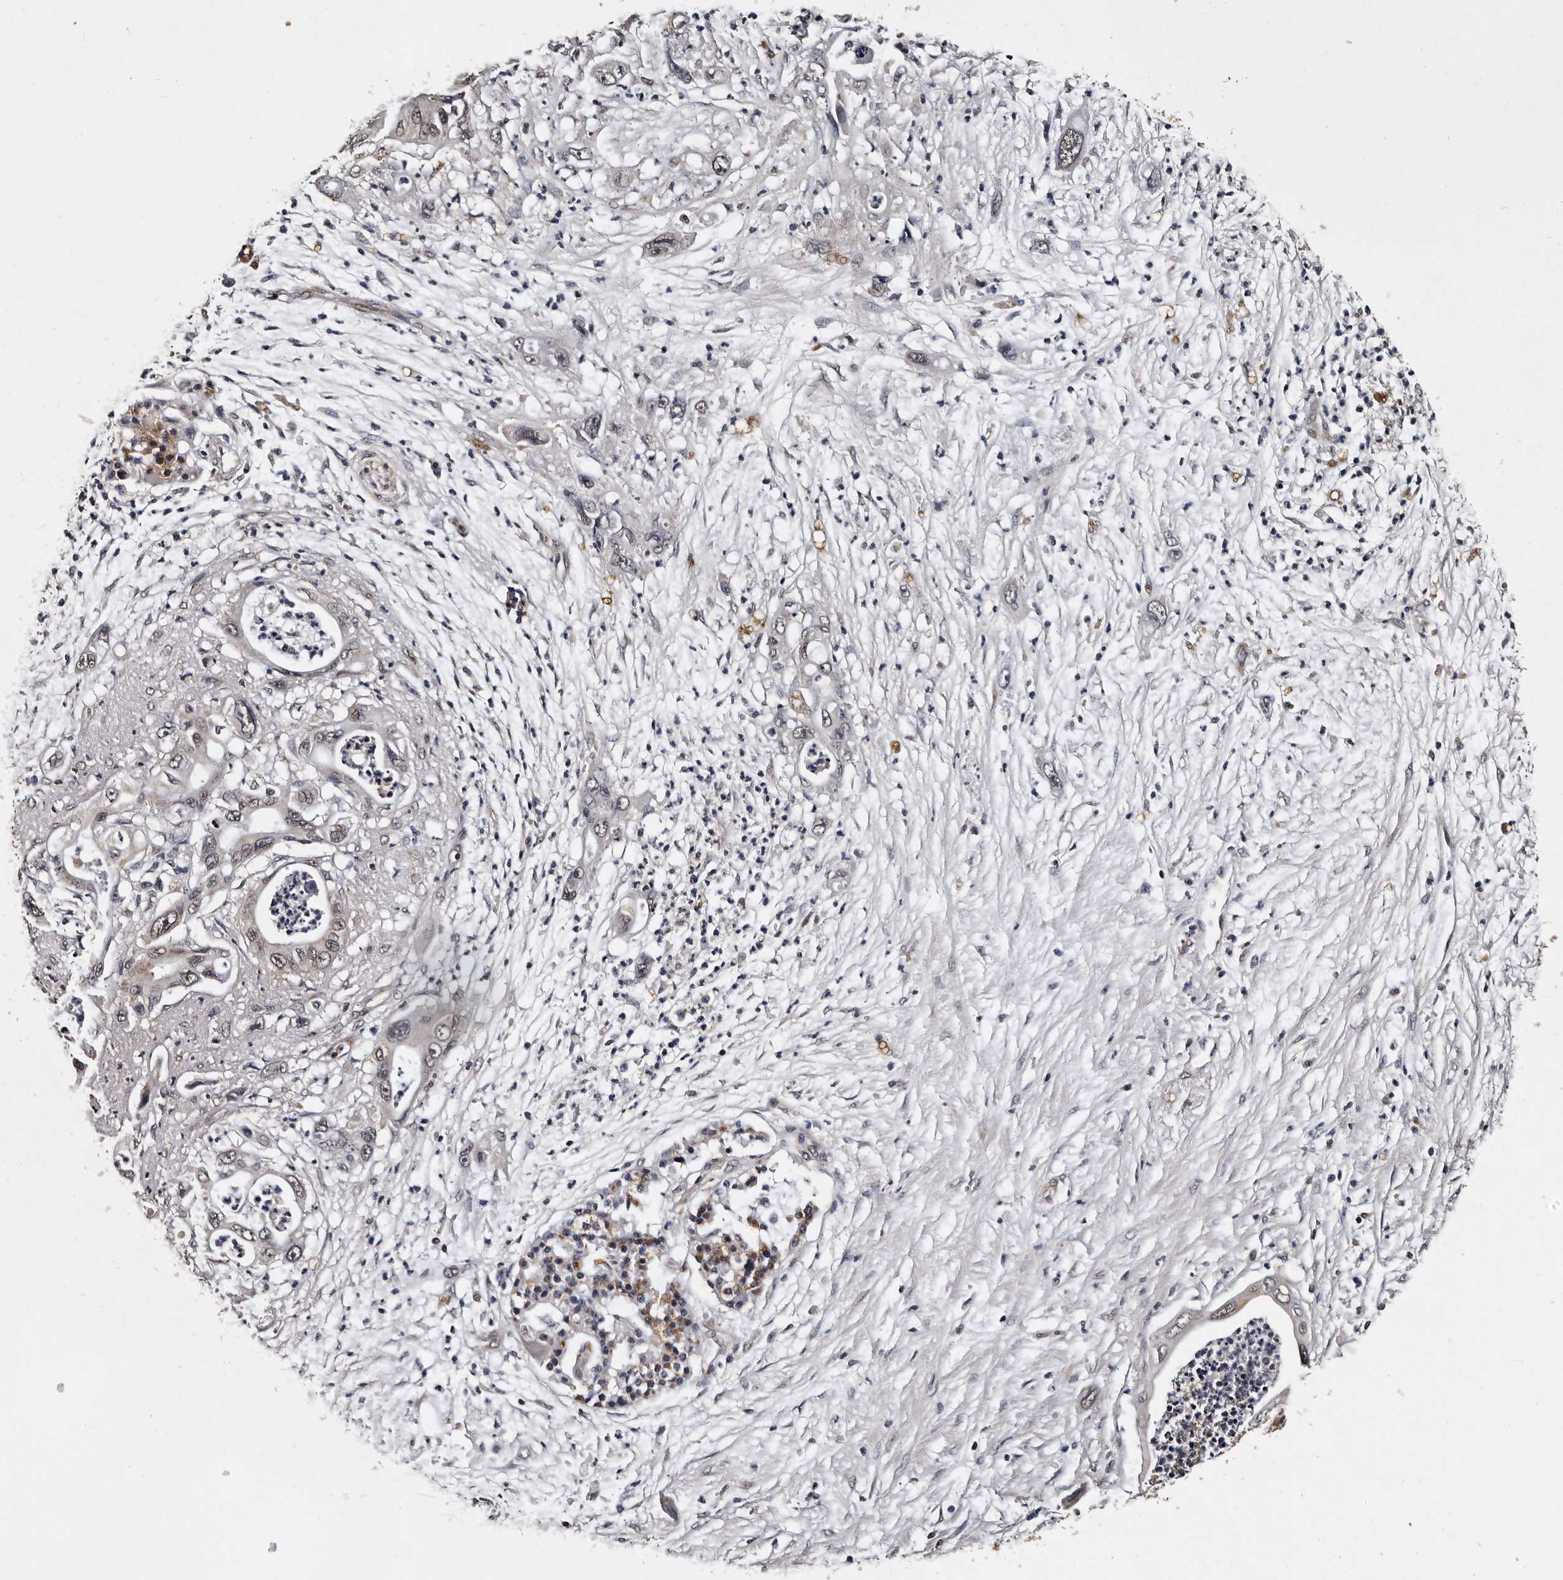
{"staining": {"intensity": "weak", "quantity": "<25%", "location": "nuclear"}, "tissue": "pancreatic cancer", "cell_type": "Tumor cells", "image_type": "cancer", "snomed": [{"axis": "morphology", "description": "Adenocarcinoma, NOS"}, {"axis": "topography", "description": "Pancreas"}], "caption": "Protein analysis of adenocarcinoma (pancreatic) demonstrates no significant positivity in tumor cells.", "gene": "CPNE3", "patient": {"sex": "male", "age": 66}}